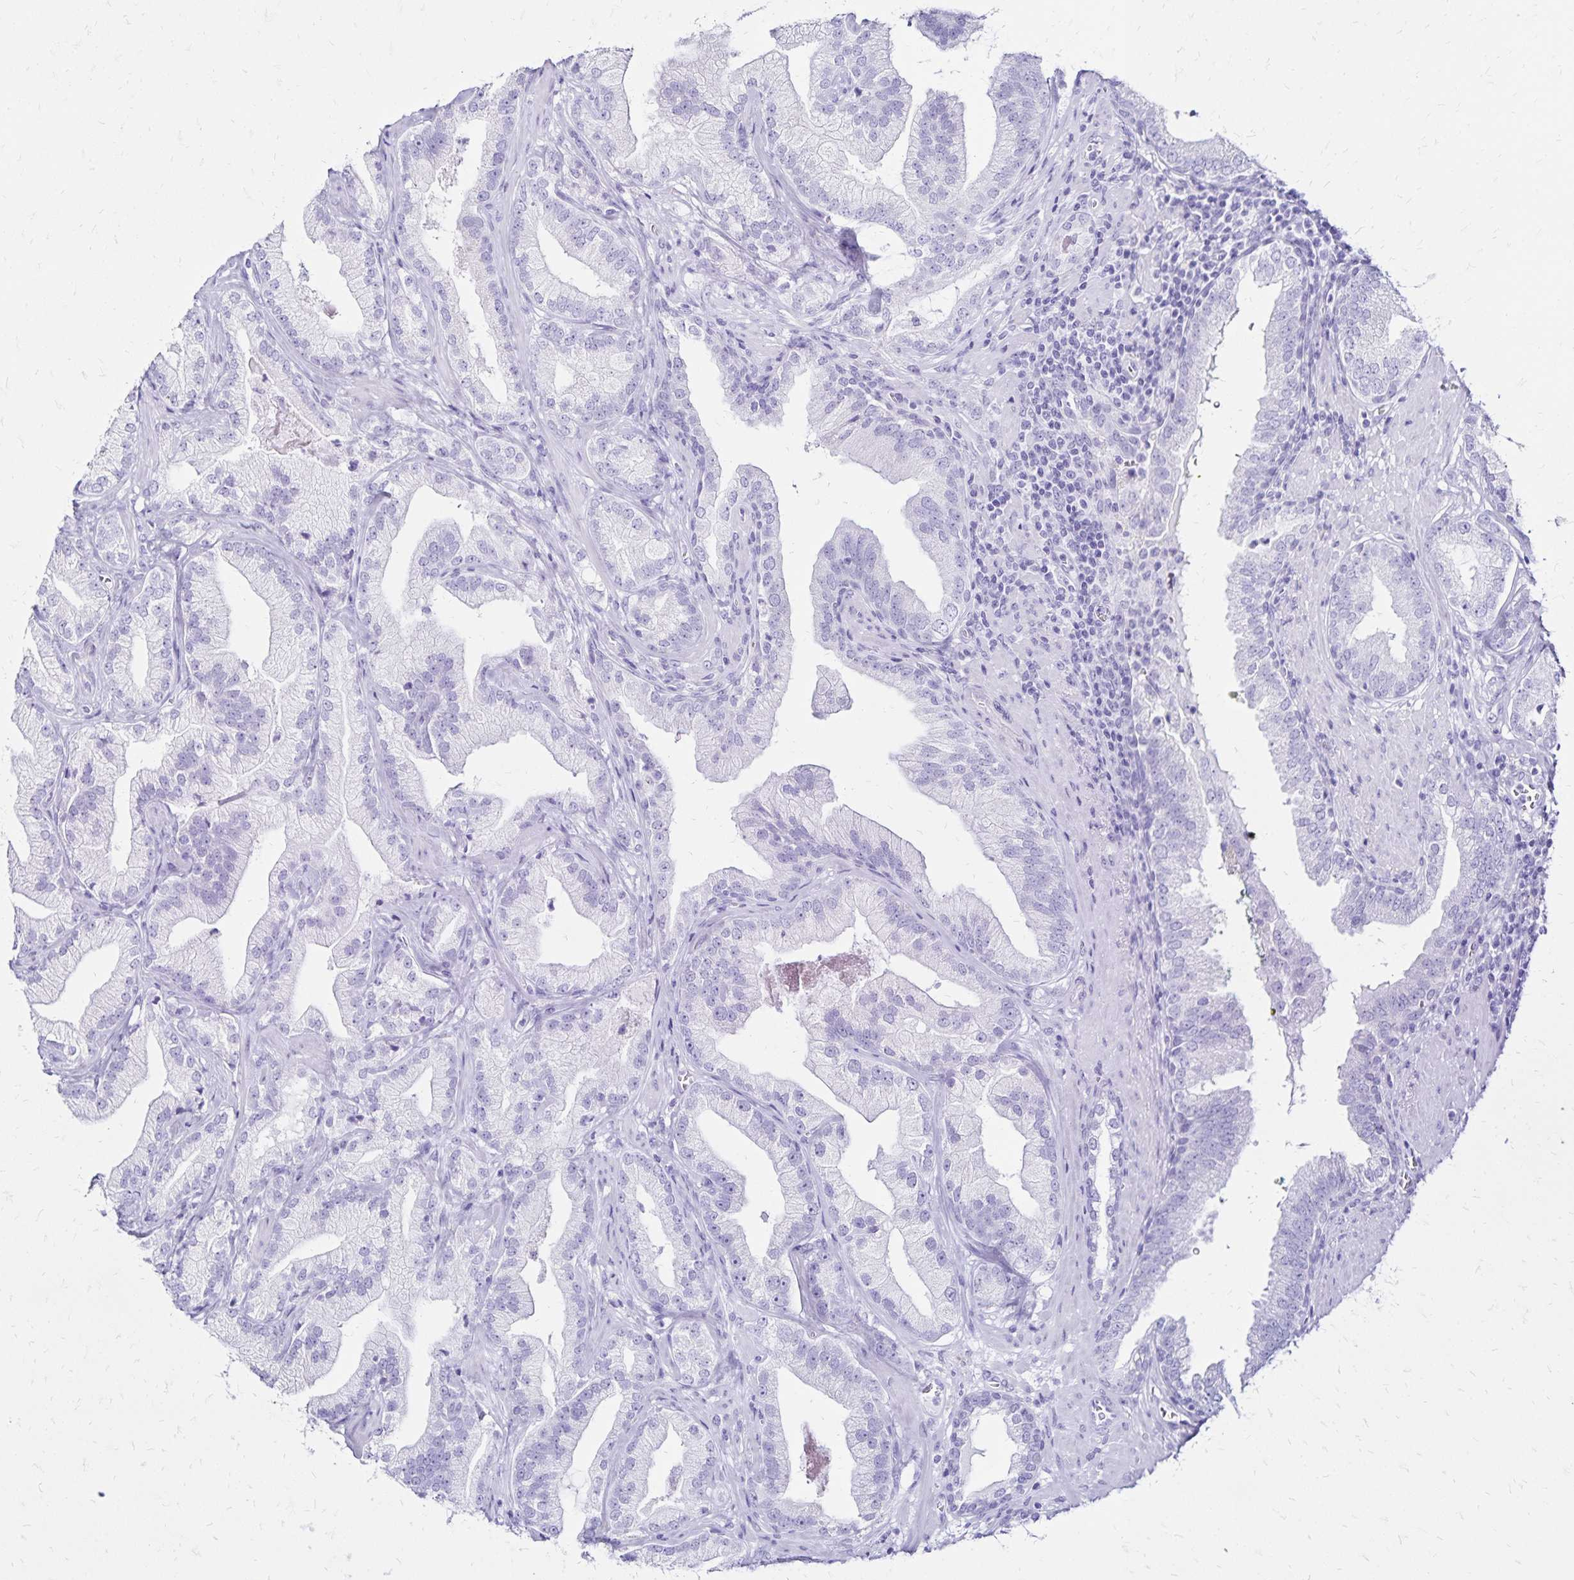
{"staining": {"intensity": "negative", "quantity": "none", "location": "none"}, "tissue": "prostate cancer", "cell_type": "Tumor cells", "image_type": "cancer", "snomed": [{"axis": "morphology", "description": "Adenocarcinoma, Low grade"}, {"axis": "topography", "description": "Prostate"}], "caption": "Tumor cells show no significant protein staining in prostate adenocarcinoma (low-grade).", "gene": "LIN28B", "patient": {"sex": "male", "age": 62}}